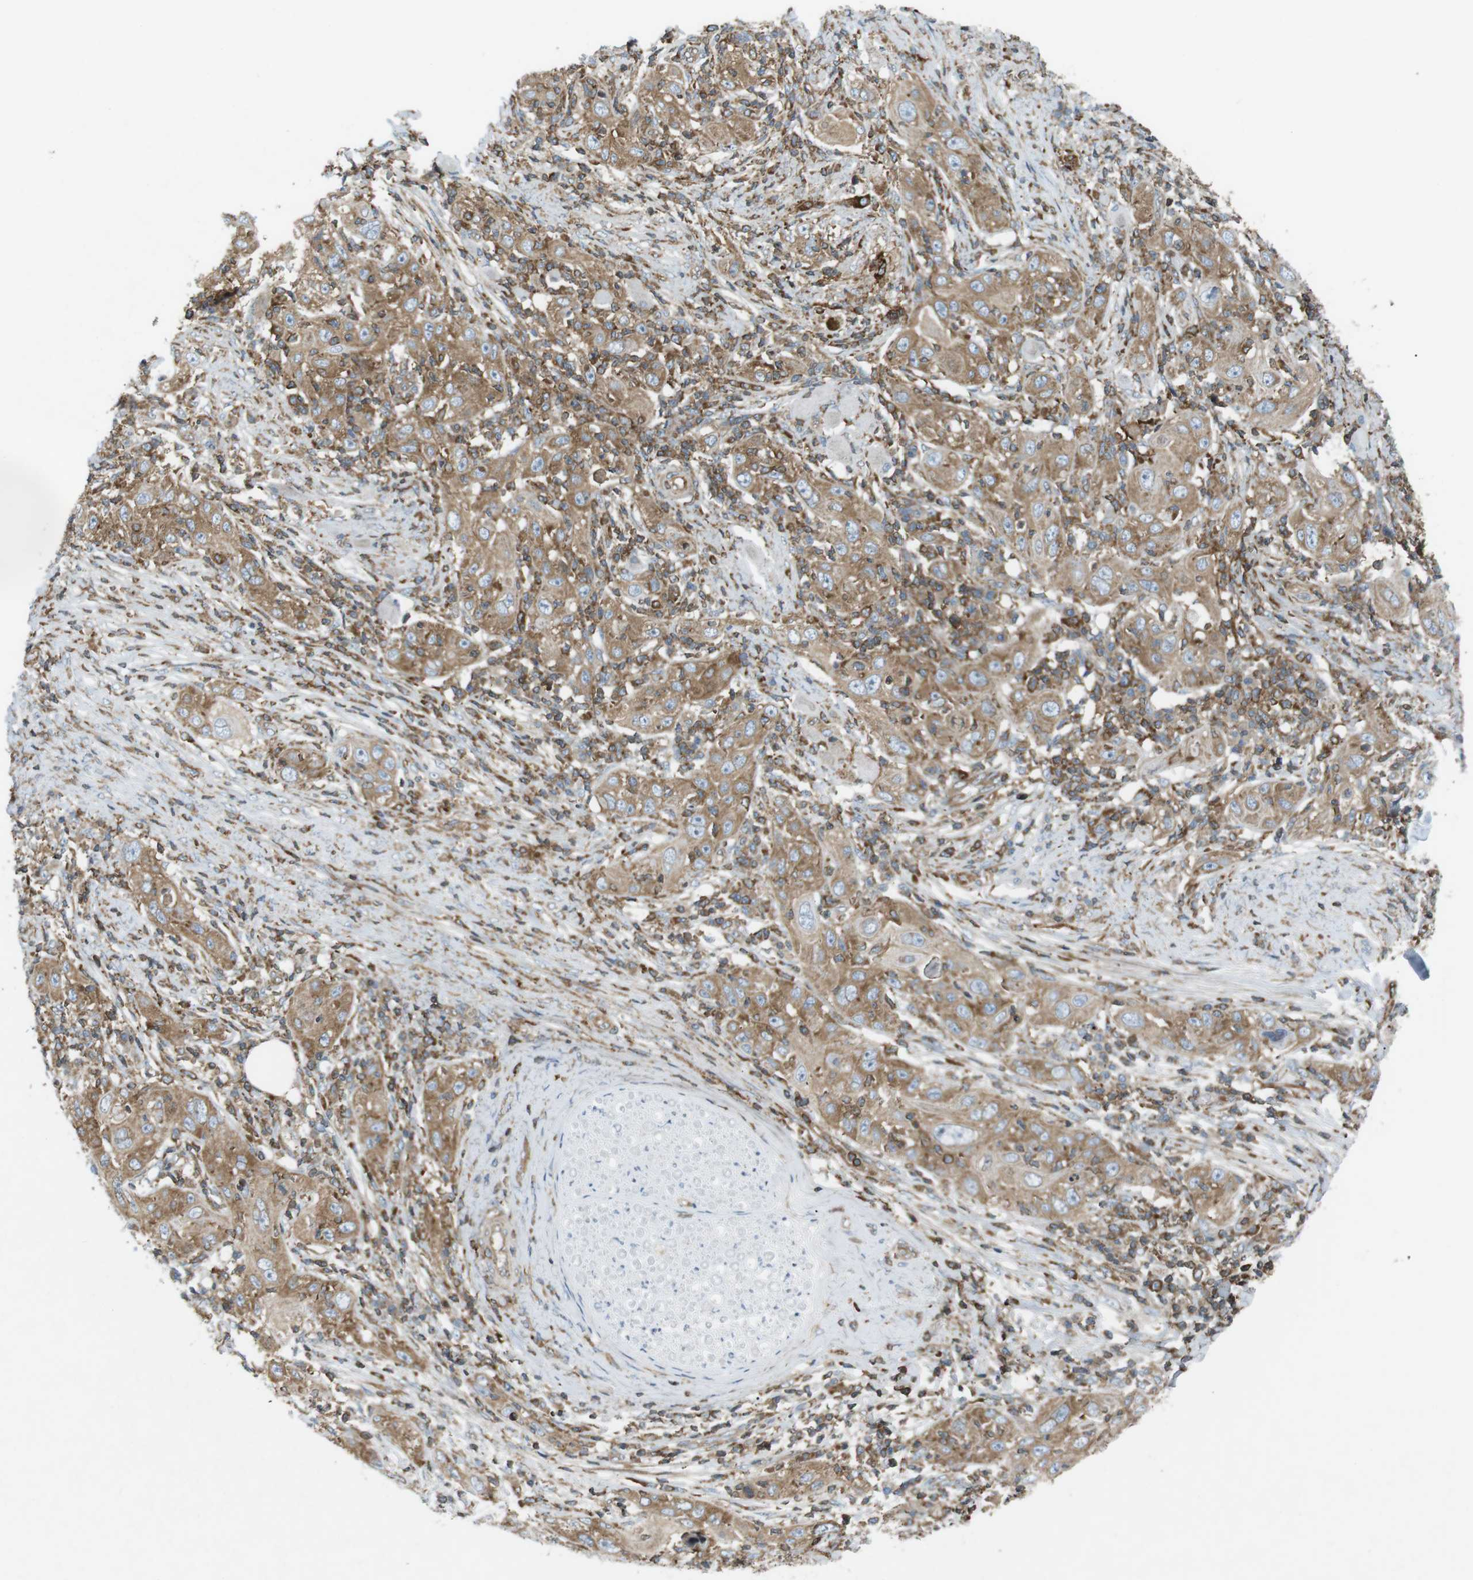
{"staining": {"intensity": "moderate", "quantity": ">75%", "location": "cytoplasmic/membranous"}, "tissue": "skin cancer", "cell_type": "Tumor cells", "image_type": "cancer", "snomed": [{"axis": "morphology", "description": "Squamous cell carcinoma, NOS"}, {"axis": "topography", "description": "Skin"}], "caption": "Squamous cell carcinoma (skin) tissue reveals moderate cytoplasmic/membranous staining in approximately >75% of tumor cells, visualized by immunohistochemistry.", "gene": "FLII", "patient": {"sex": "female", "age": 88}}